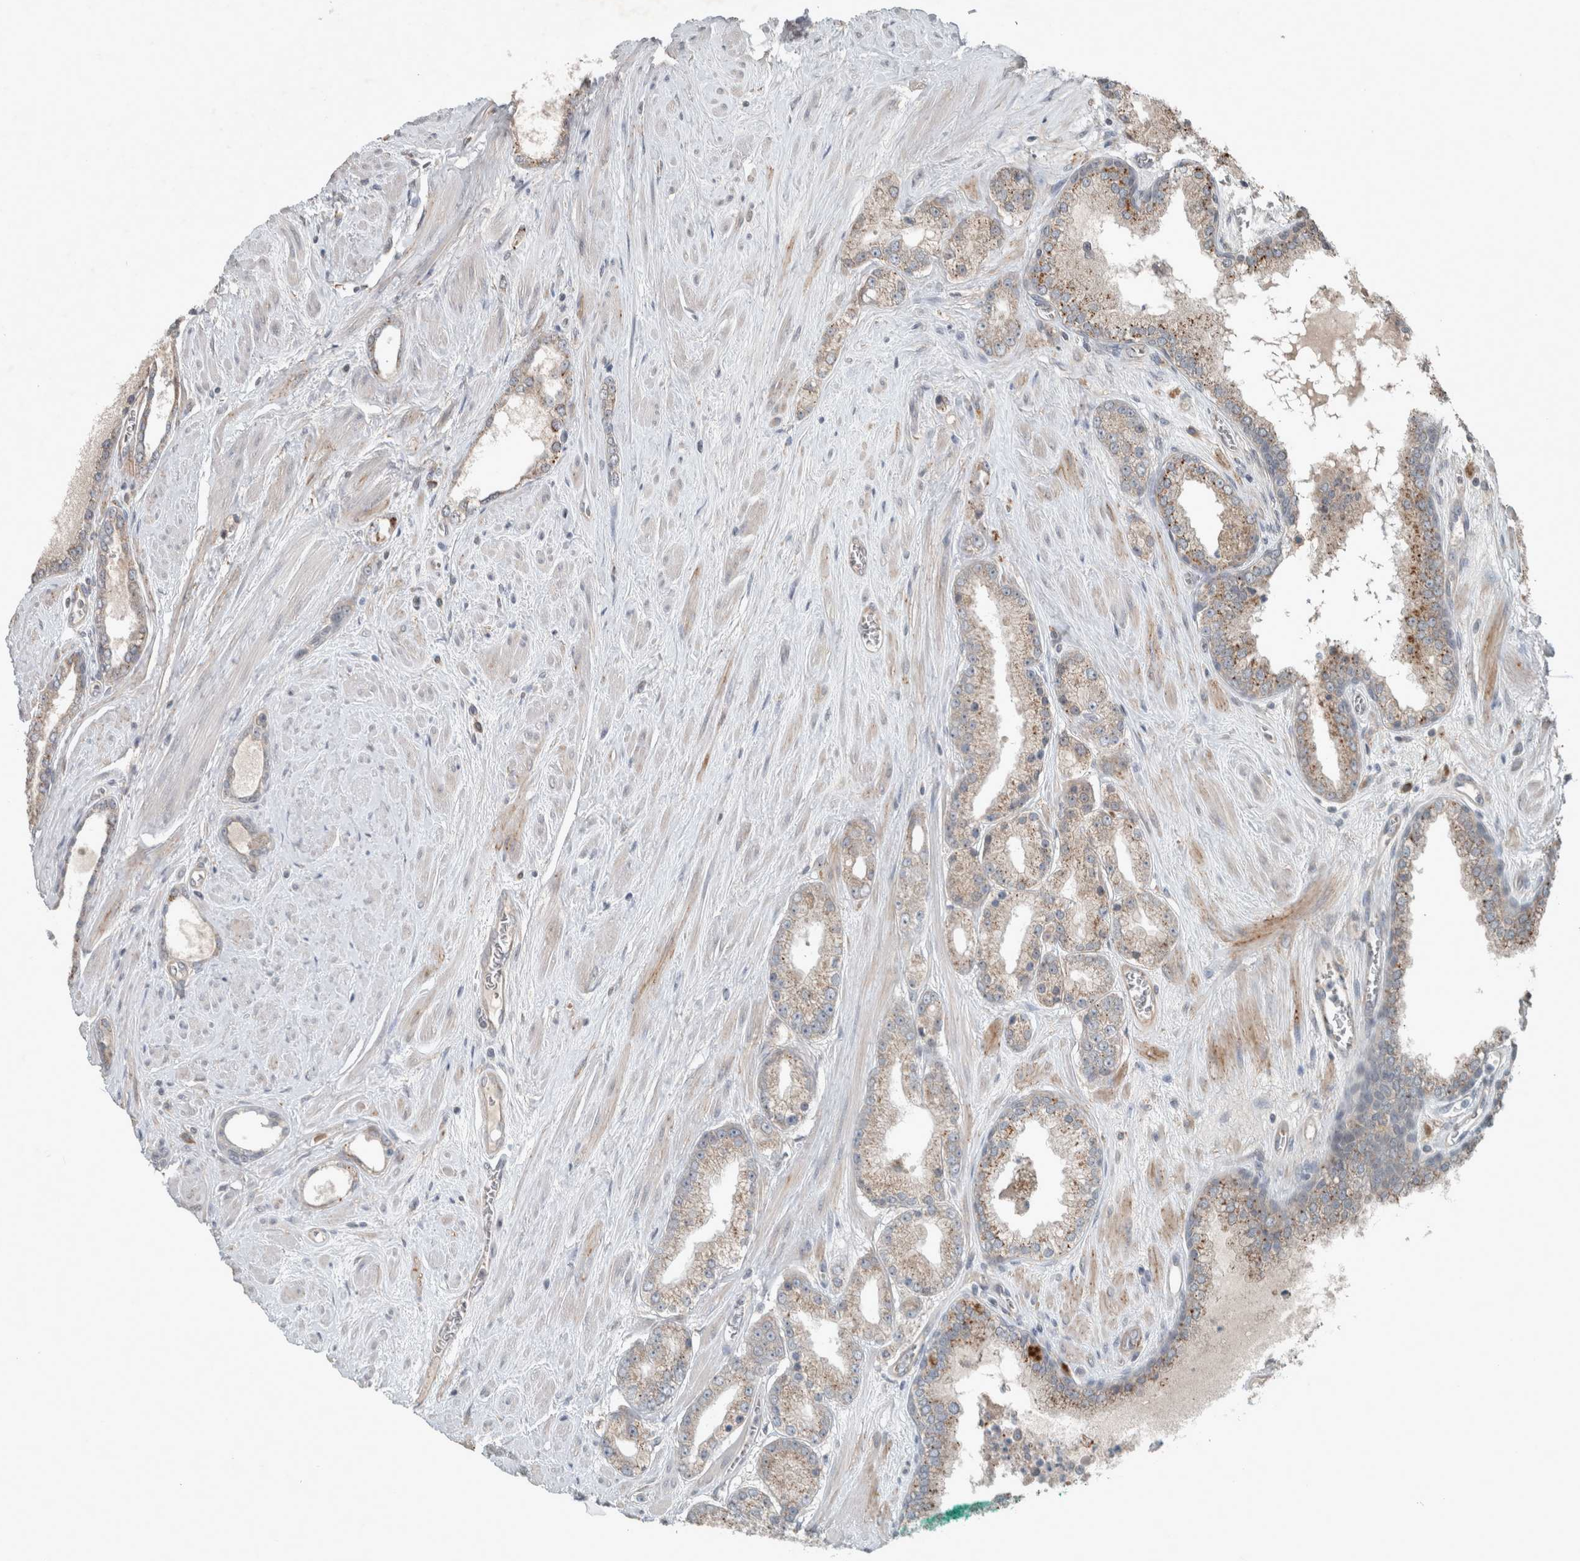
{"staining": {"intensity": "moderate", "quantity": ">75%", "location": "cytoplasmic/membranous"}, "tissue": "prostate cancer", "cell_type": "Tumor cells", "image_type": "cancer", "snomed": [{"axis": "morphology", "description": "Adenocarcinoma, Low grade"}, {"axis": "topography", "description": "Prostate"}], "caption": "Adenocarcinoma (low-grade) (prostate) stained with a brown dye displays moderate cytoplasmic/membranous positive staining in about >75% of tumor cells.", "gene": "JADE2", "patient": {"sex": "male", "age": 62}}